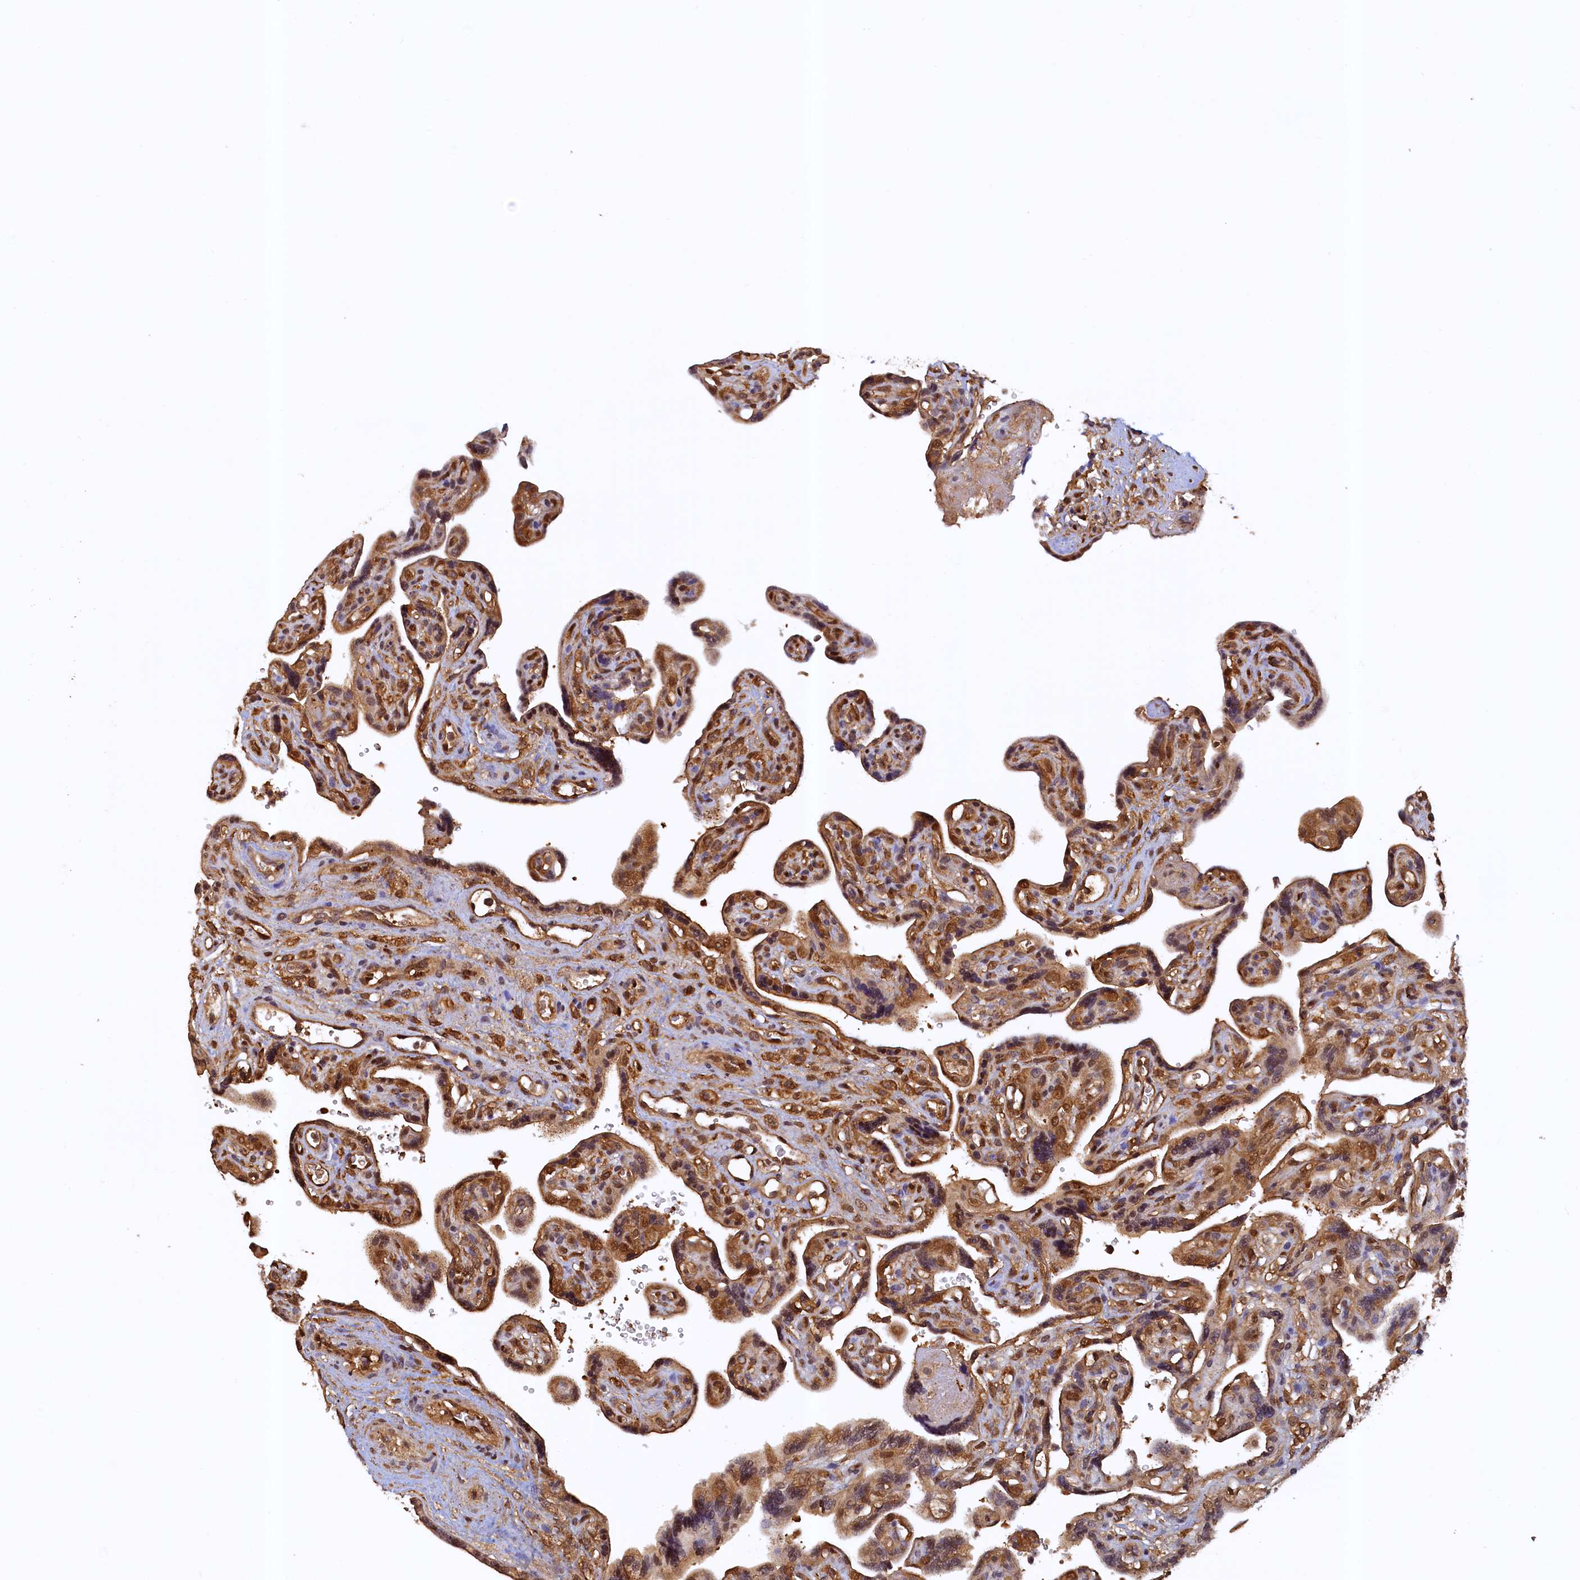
{"staining": {"intensity": "moderate", "quantity": ">75%", "location": "cytoplasmic/membranous,nuclear"}, "tissue": "placenta", "cell_type": "Trophoblastic cells", "image_type": "normal", "snomed": [{"axis": "morphology", "description": "Normal tissue, NOS"}, {"axis": "topography", "description": "Placenta"}], "caption": "This histopathology image reveals immunohistochemistry staining of unremarkable human placenta, with medium moderate cytoplasmic/membranous,nuclear expression in about >75% of trophoblastic cells.", "gene": "UBL7", "patient": {"sex": "female", "age": 39}}